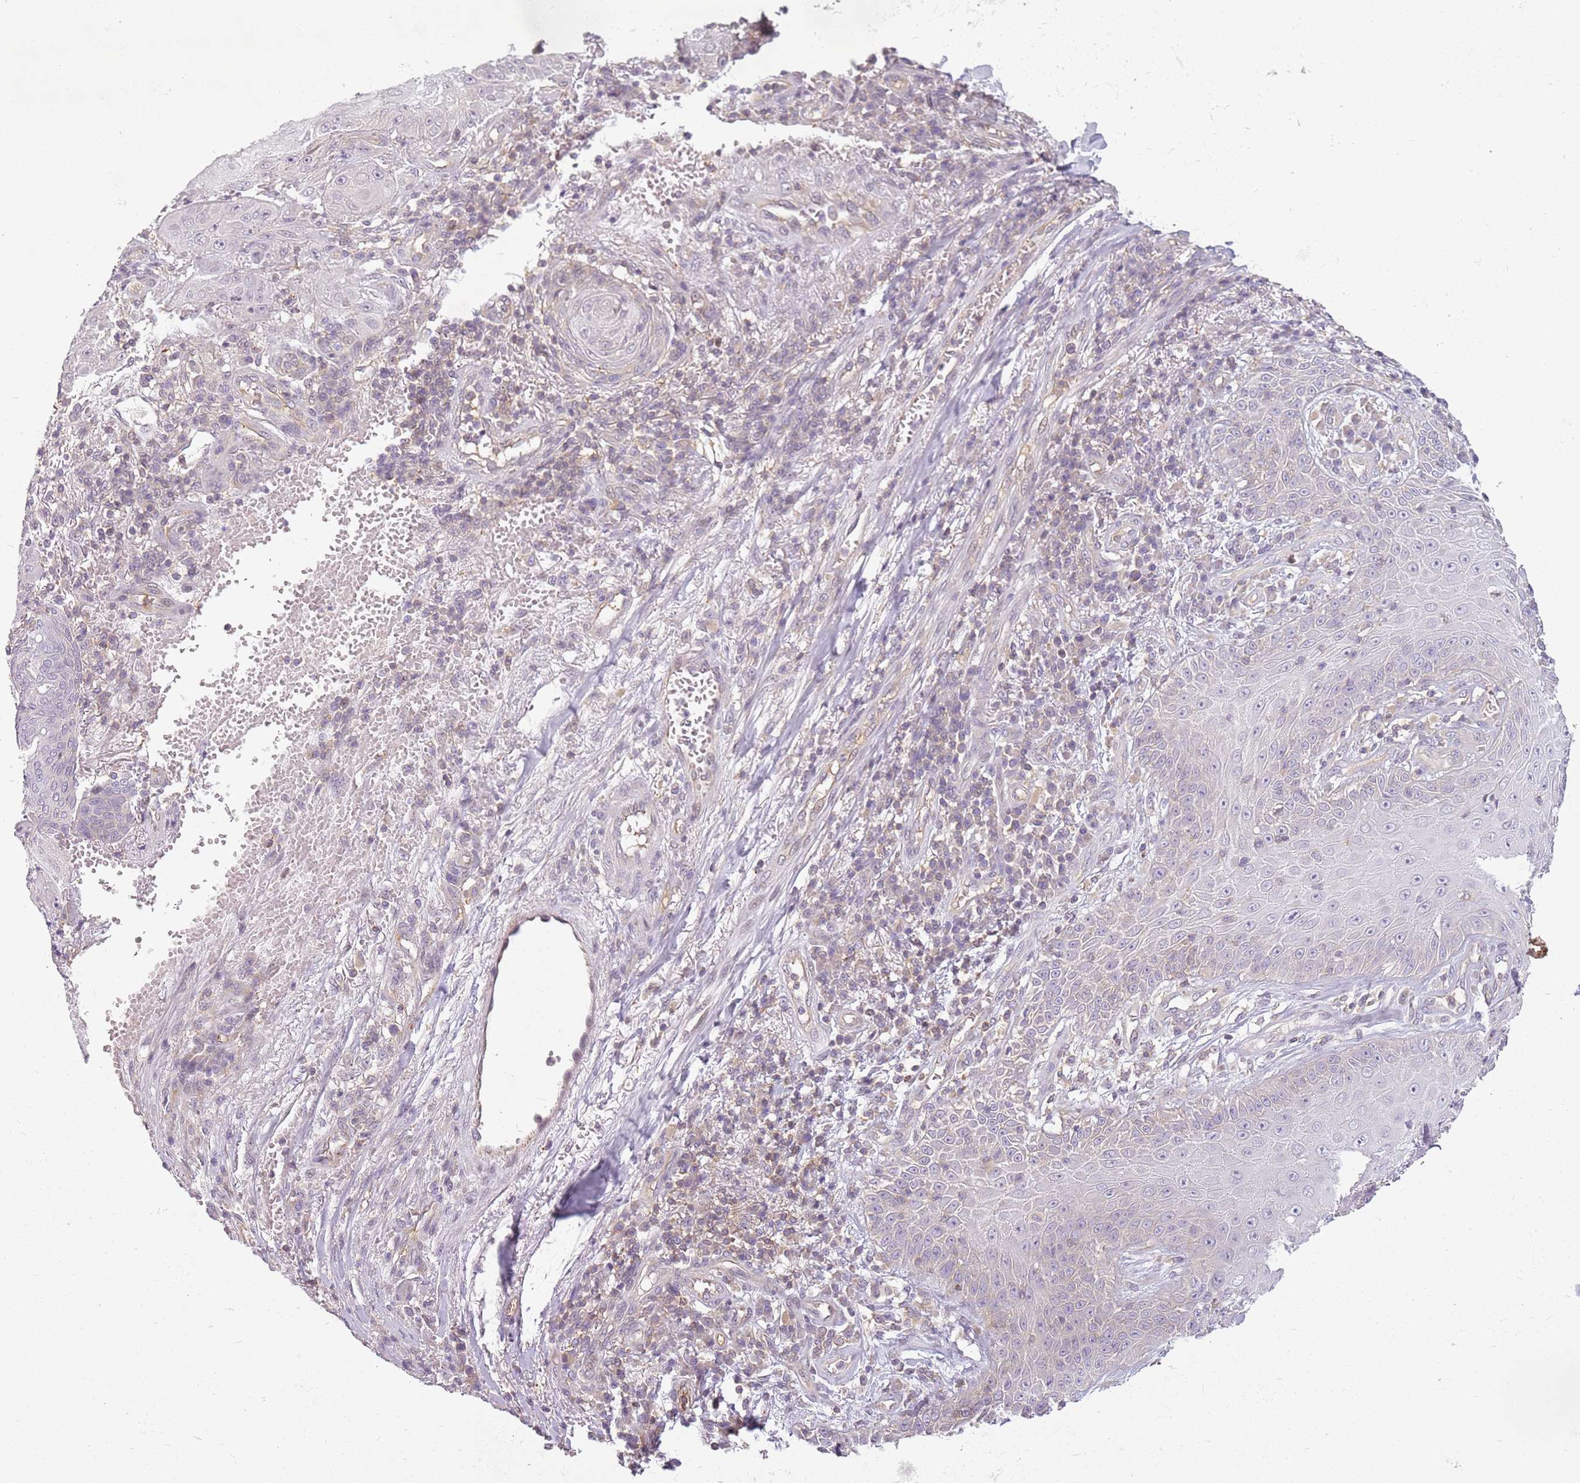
{"staining": {"intensity": "negative", "quantity": "none", "location": "none"}, "tissue": "skin cancer", "cell_type": "Tumor cells", "image_type": "cancer", "snomed": [{"axis": "morphology", "description": "Squamous cell carcinoma, NOS"}, {"axis": "topography", "description": "Skin"}], "caption": "Protein analysis of skin squamous cell carcinoma exhibits no significant staining in tumor cells.", "gene": "DEFB116", "patient": {"sex": "male", "age": 70}}